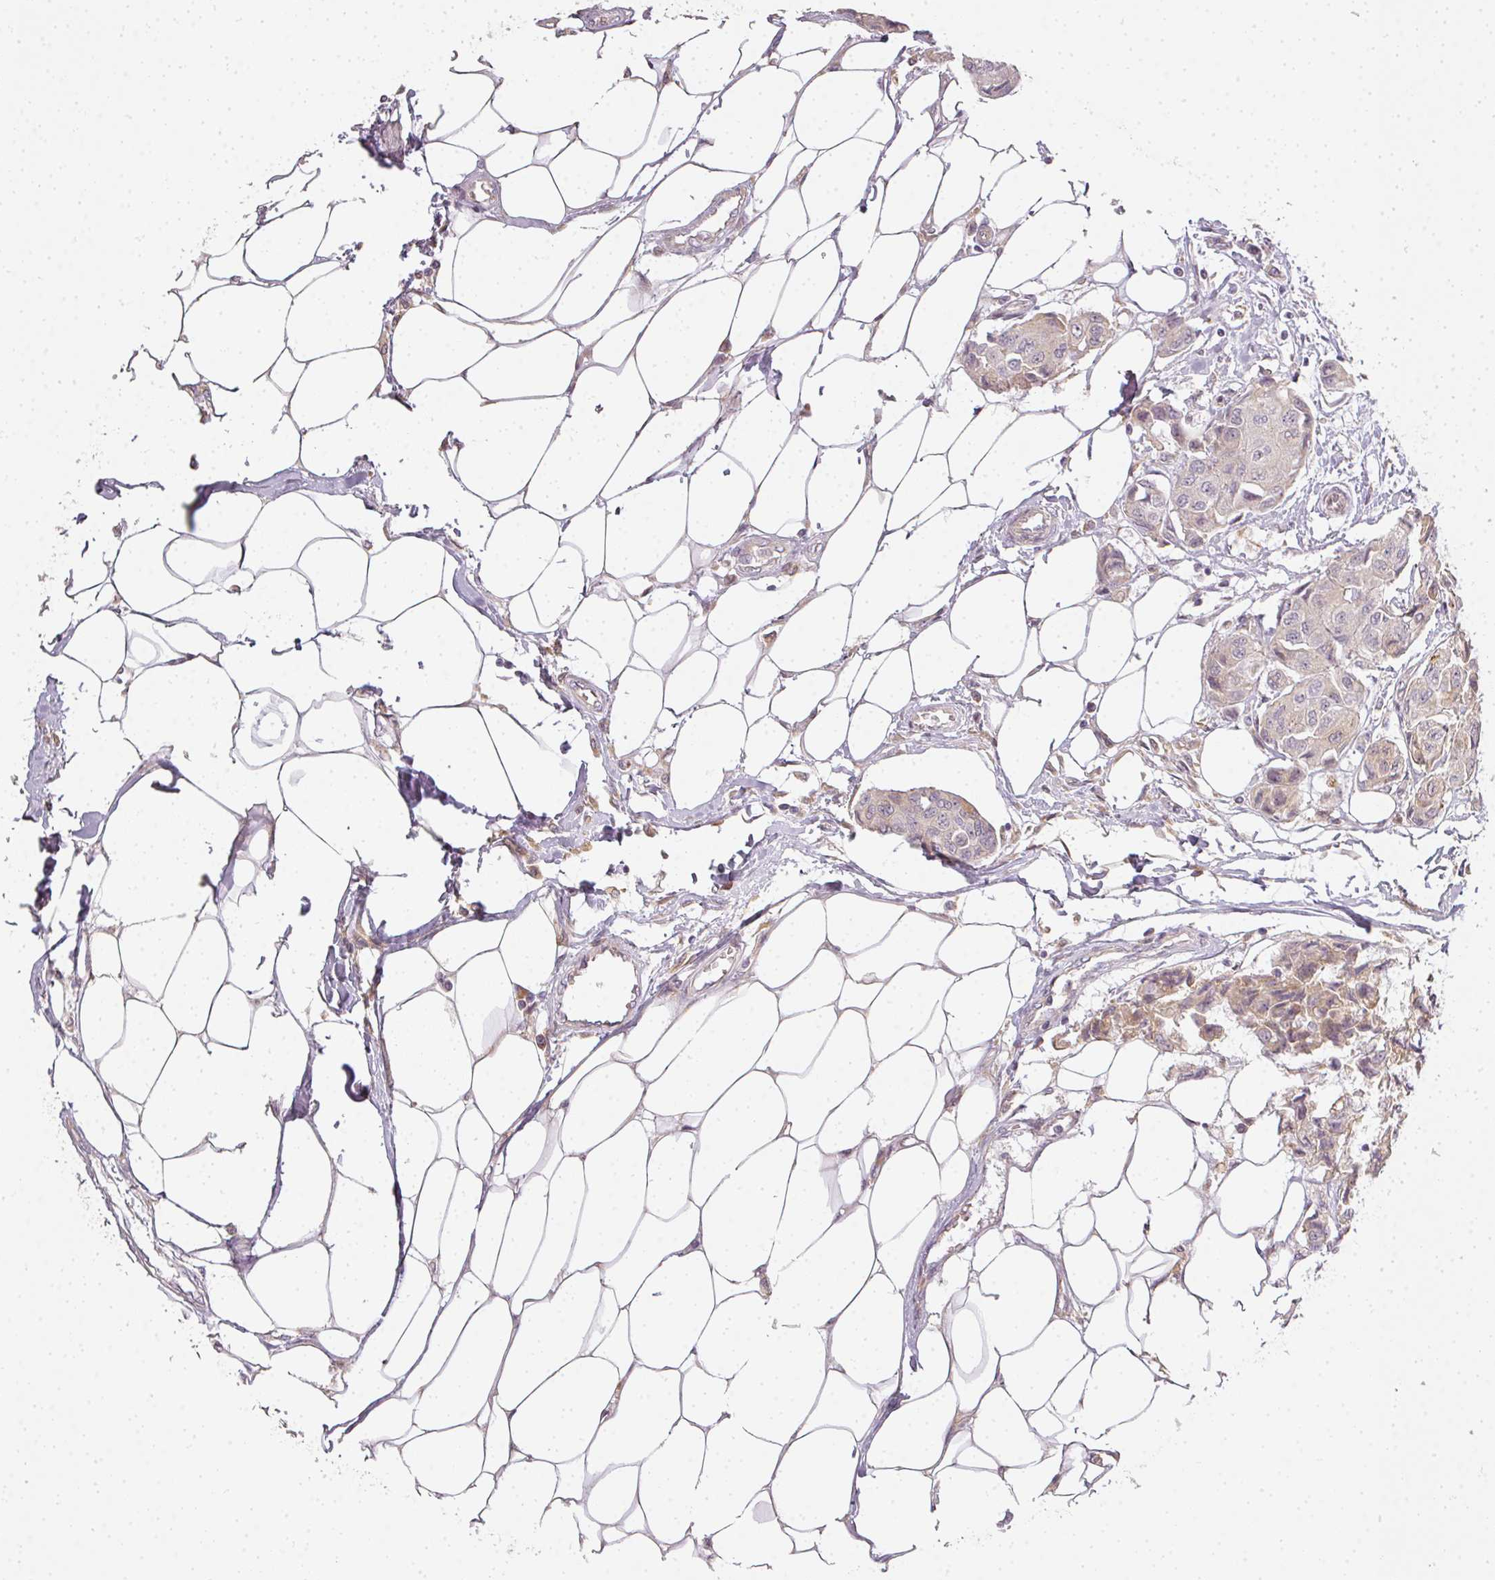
{"staining": {"intensity": "negative", "quantity": "none", "location": "none"}, "tissue": "breast cancer", "cell_type": "Tumor cells", "image_type": "cancer", "snomed": [{"axis": "morphology", "description": "Duct carcinoma"}, {"axis": "topography", "description": "Breast"}, {"axis": "topography", "description": "Lymph node"}], "caption": "This is an immunohistochemistry micrograph of human breast intraductal carcinoma. There is no expression in tumor cells.", "gene": "MED19", "patient": {"sex": "female", "age": 80}}